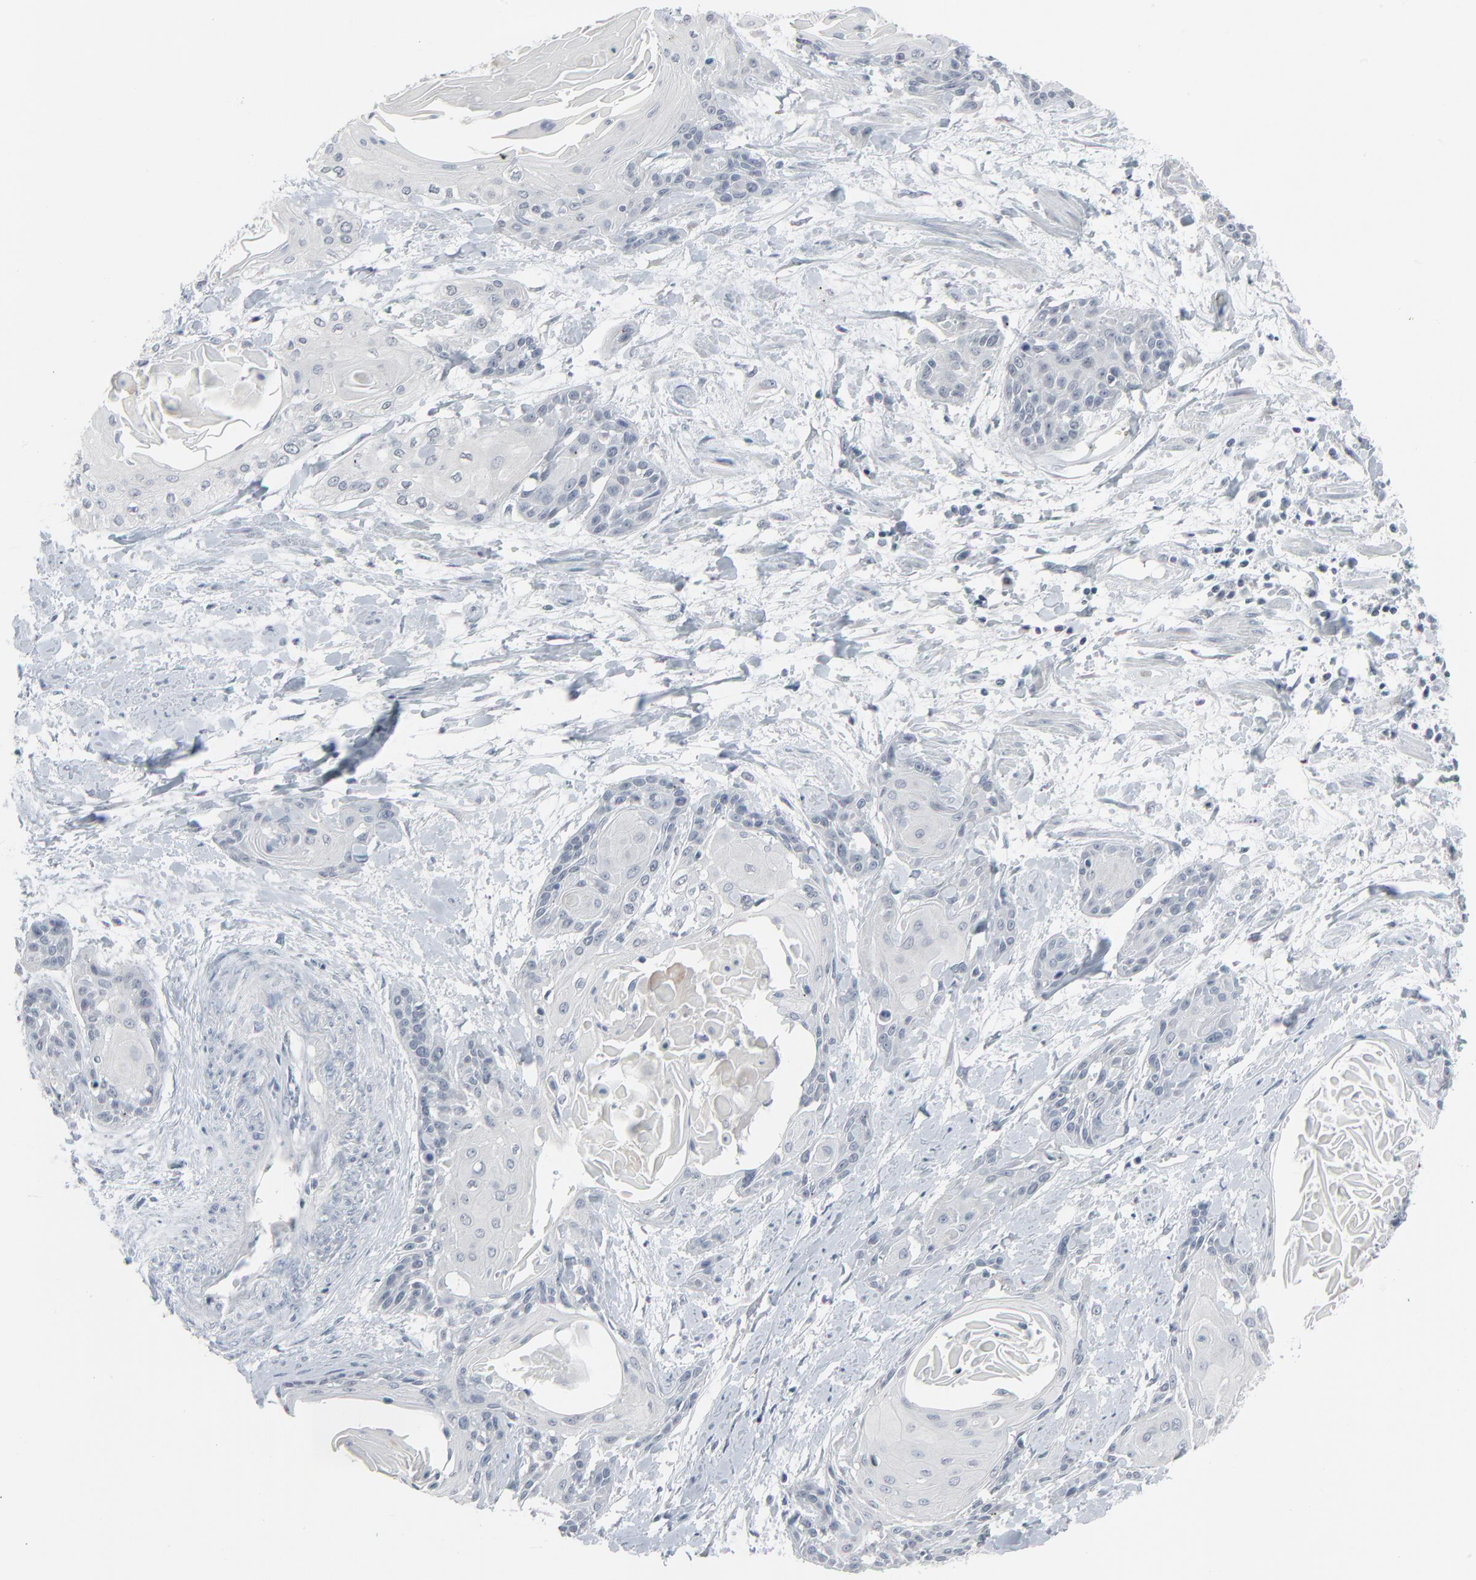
{"staining": {"intensity": "negative", "quantity": "none", "location": "none"}, "tissue": "cervical cancer", "cell_type": "Tumor cells", "image_type": "cancer", "snomed": [{"axis": "morphology", "description": "Squamous cell carcinoma, NOS"}, {"axis": "topography", "description": "Cervix"}], "caption": "Immunohistochemical staining of cervical cancer (squamous cell carcinoma) reveals no significant positivity in tumor cells.", "gene": "SAGE1", "patient": {"sex": "female", "age": 57}}